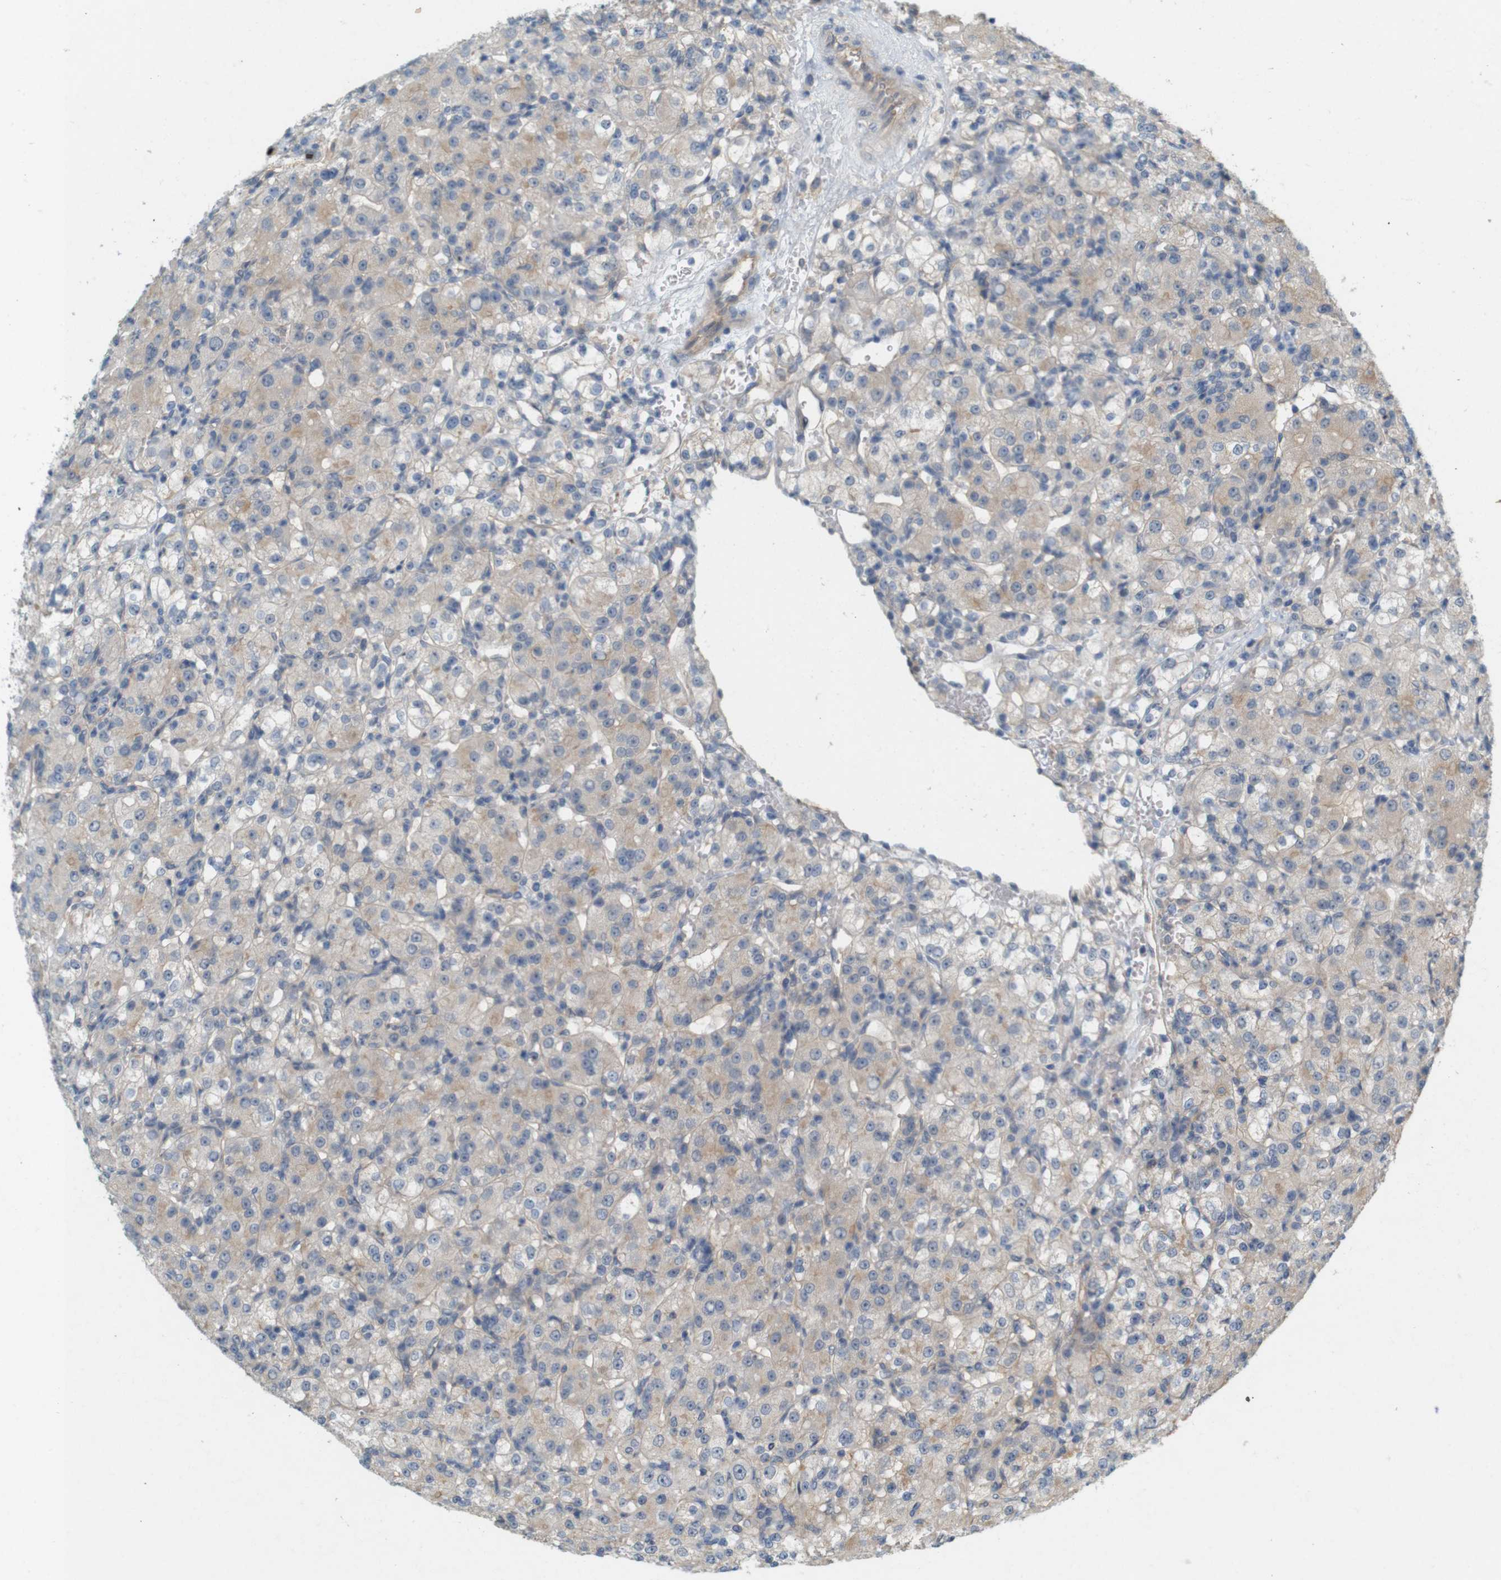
{"staining": {"intensity": "weak", "quantity": ">75%", "location": "cytoplasmic/membranous"}, "tissue": "renal cancer", "cell_type": "Tumor cells", "image_type": "cancer", "snomed": [{"axis": "morphology", "description": "Normal tissue, NOS"}, {"axis": "morphology", "description": "Adenocarcinoma, NOS"}, {"axis": "topography", "description": "Kidney"}], "caption": "Protein analysis of renal cancer tissue reveals weak cytoplasmic/membranous staining in about >75% of tumor cells.", "gene": "PVR", "patient": {"sex": "male", "age": 61}}